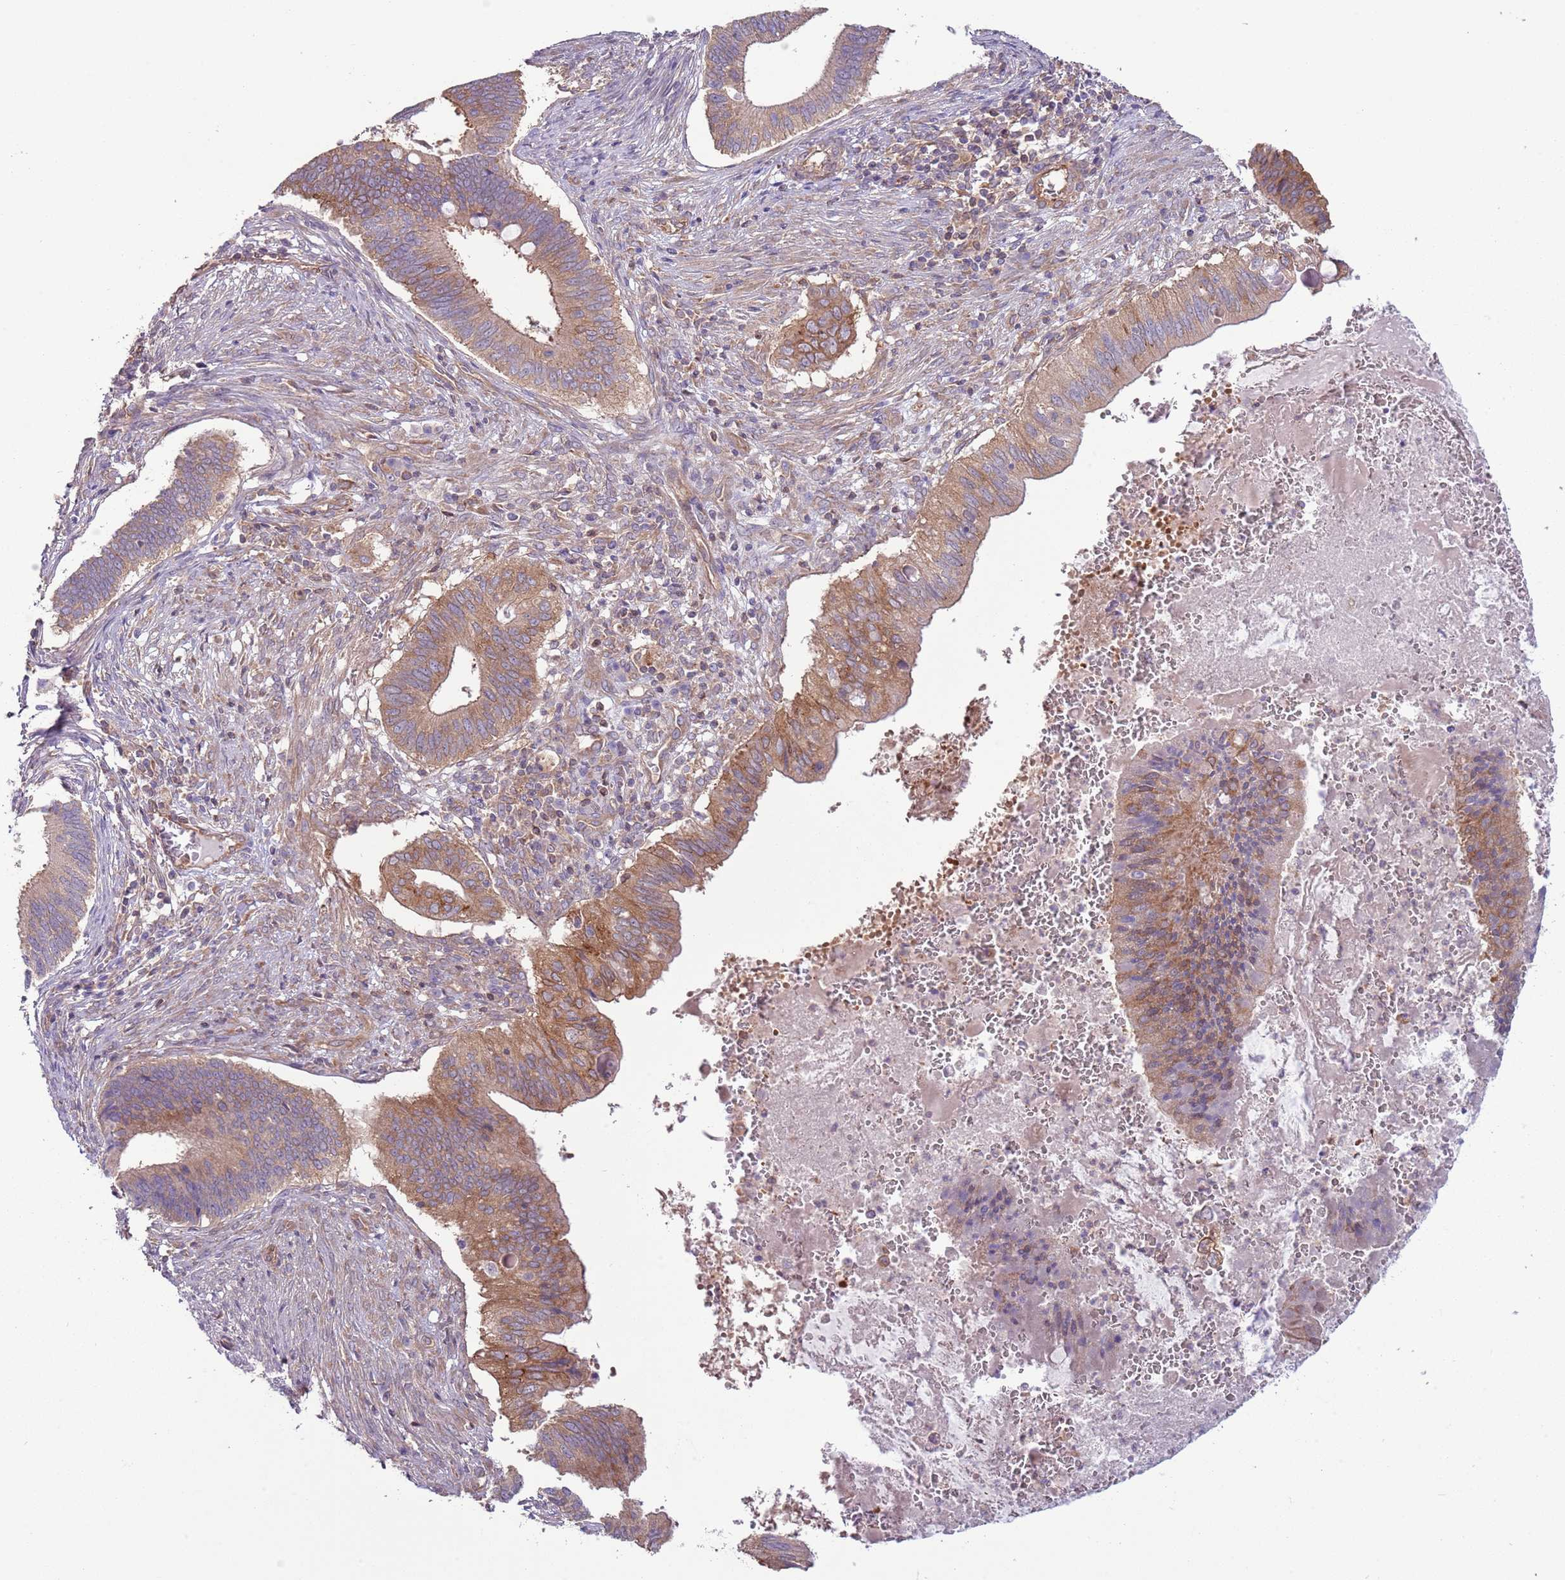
{"staining": {"intensity": "moderate", "quantity": ">75%", "location": "cytoplasmic/membranous"}, "tissue": "cervical cancer", "cell_type": "Tumor cells", "image_type": "cancer", "snomed": [{"axis": "morphology", "description": "Adenocarcinoma, NOS"}, {"axis": "topography", "description": "Cervix"}], "caption": "Tumor cells reveal medium levels of moderate cytoplasmic/membranous positivity in approximately >75% of cells in human cervical cancer.", "gene": "LPIN2", "patient": {"sex": "female", "age": 42}}